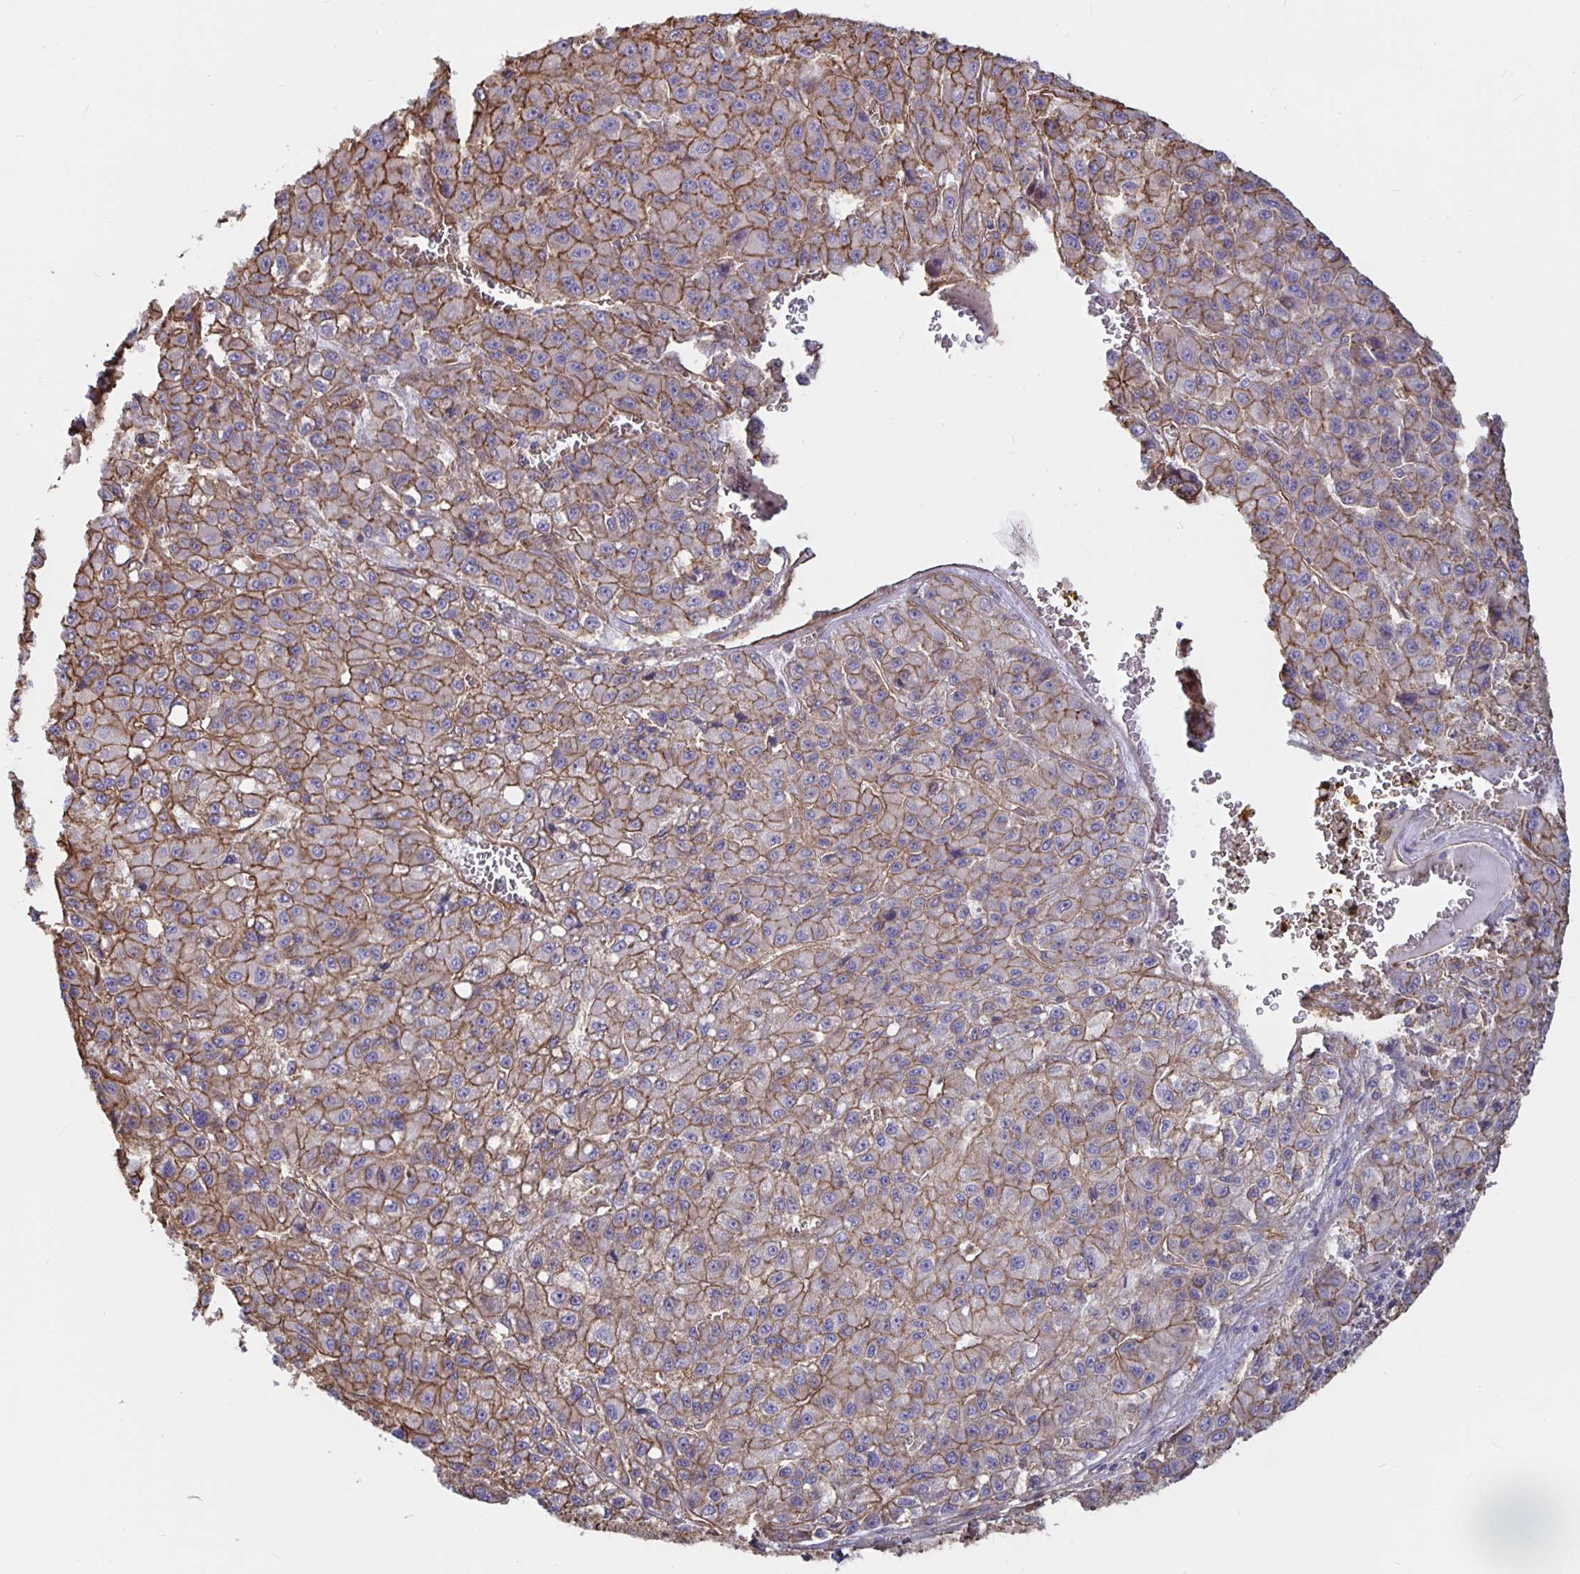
{"staining": {"intensity": "strong", "quantity": ">75%", "location": "cytoplasmic/membranous"}, "tissue": "liver cancer", "cell_type": "Tumor cells", "image_type": "cancer", "snomed": [{"axis": "morphology", "description": "Carcinoma, Hepatocellular, NOS"}, {"axis": "topography", "description": "Liver"}], "caption": "IHC (DAB) staining of liver cancer exhibits strong cytoplasmic/membranous protein expression in approximately >75% of tumor cells.", "gene": "ARHGEF39", "patient": {"sex": "male", "age": 70}}